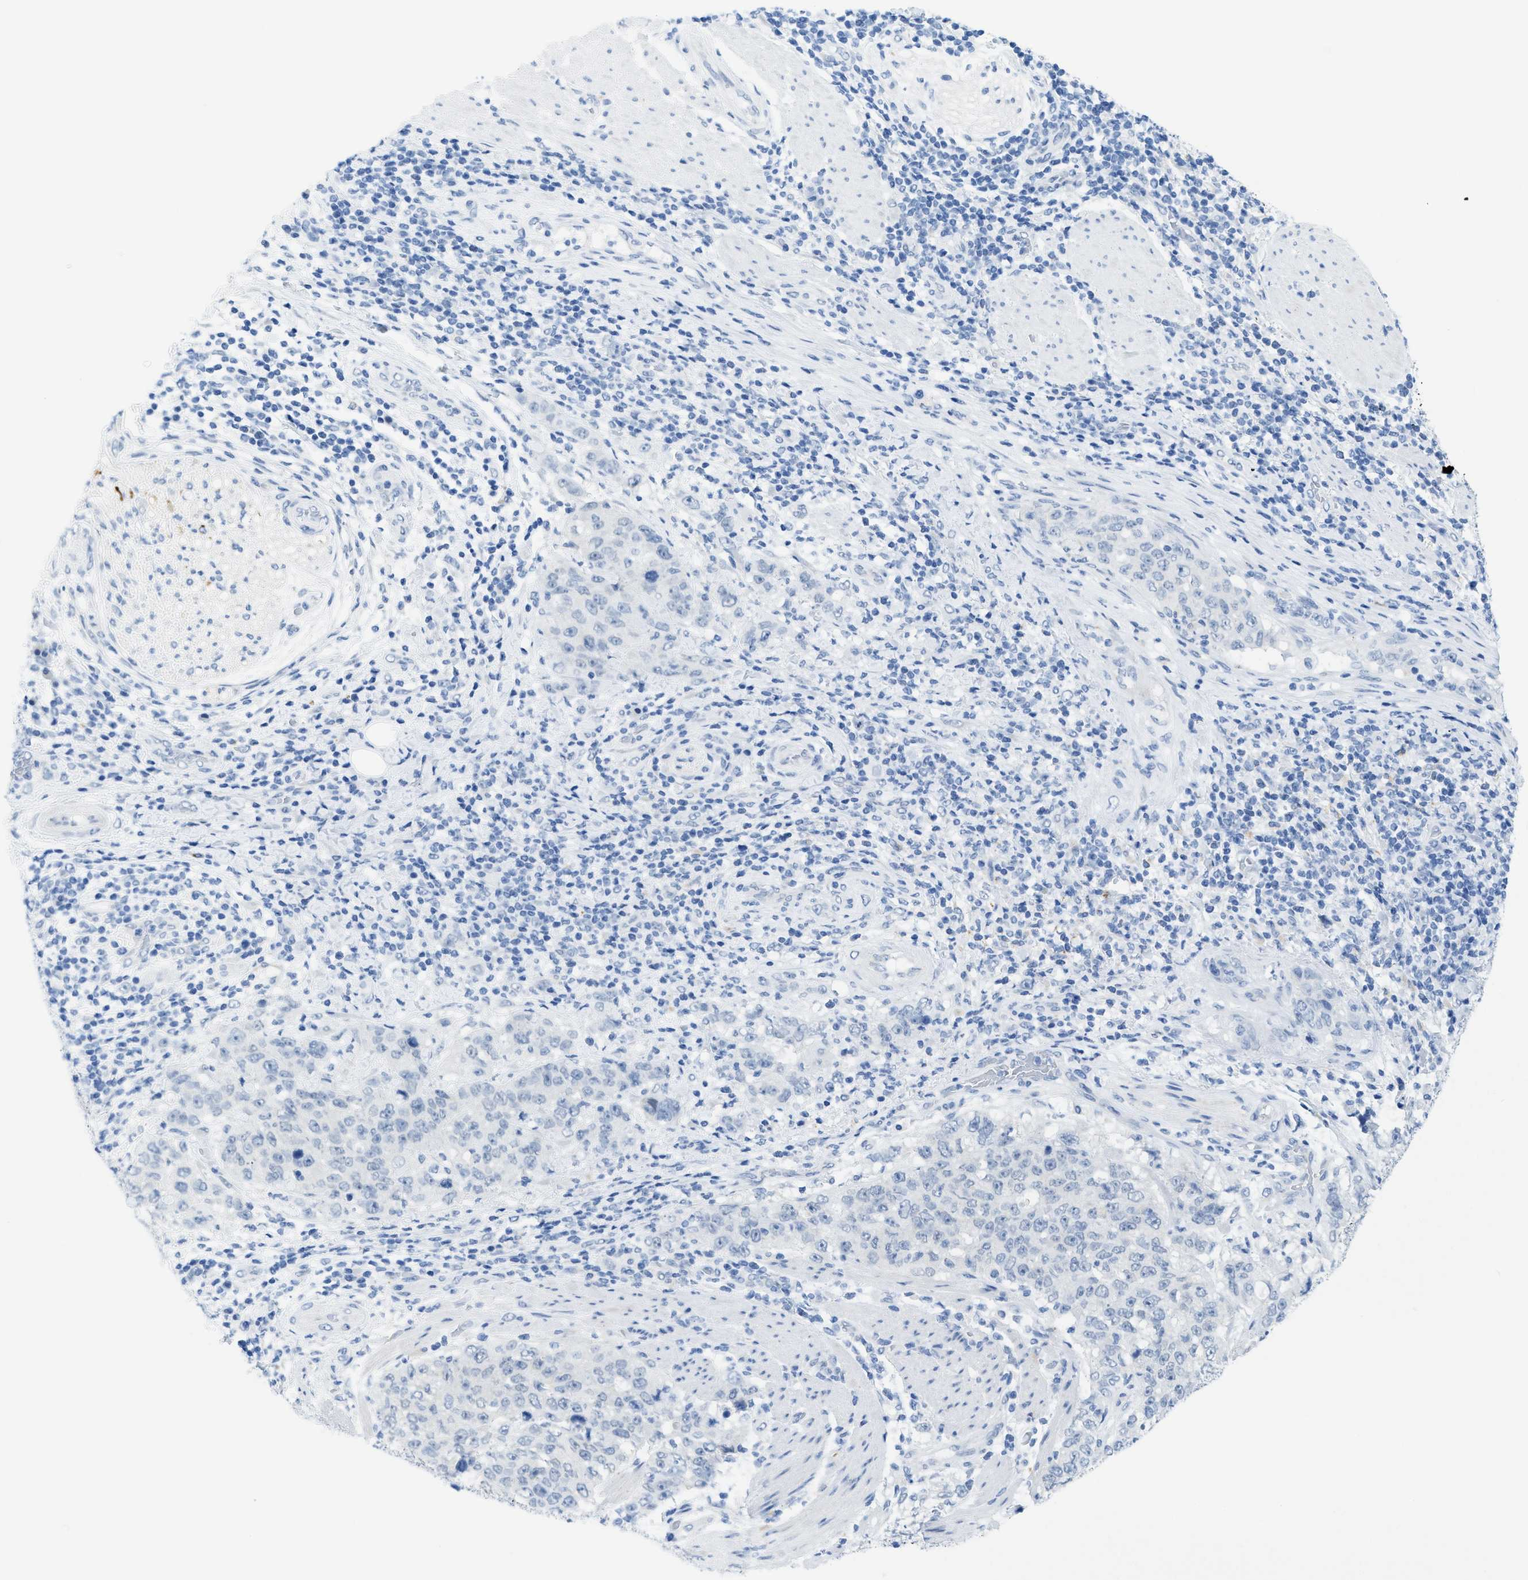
{"staining": {"intensity": "negative", "quantity": "none", "location": "none"}, "tissue": "stomach cancer", "cell_type": "Tumor cells", "image_type": "cancer", "snomed": [{"axis": "morphology", "description": "Adenocarcinoma, NOS"}, {"axis": "topography", "description": "Stomach"}], "caption": "This is a image of IHC staining of stomach cancer (adenocarcinoma), which shows no expression in tumor cells.", "gene": "WDR4", "patient": {"sex": "male", "age": 48}}